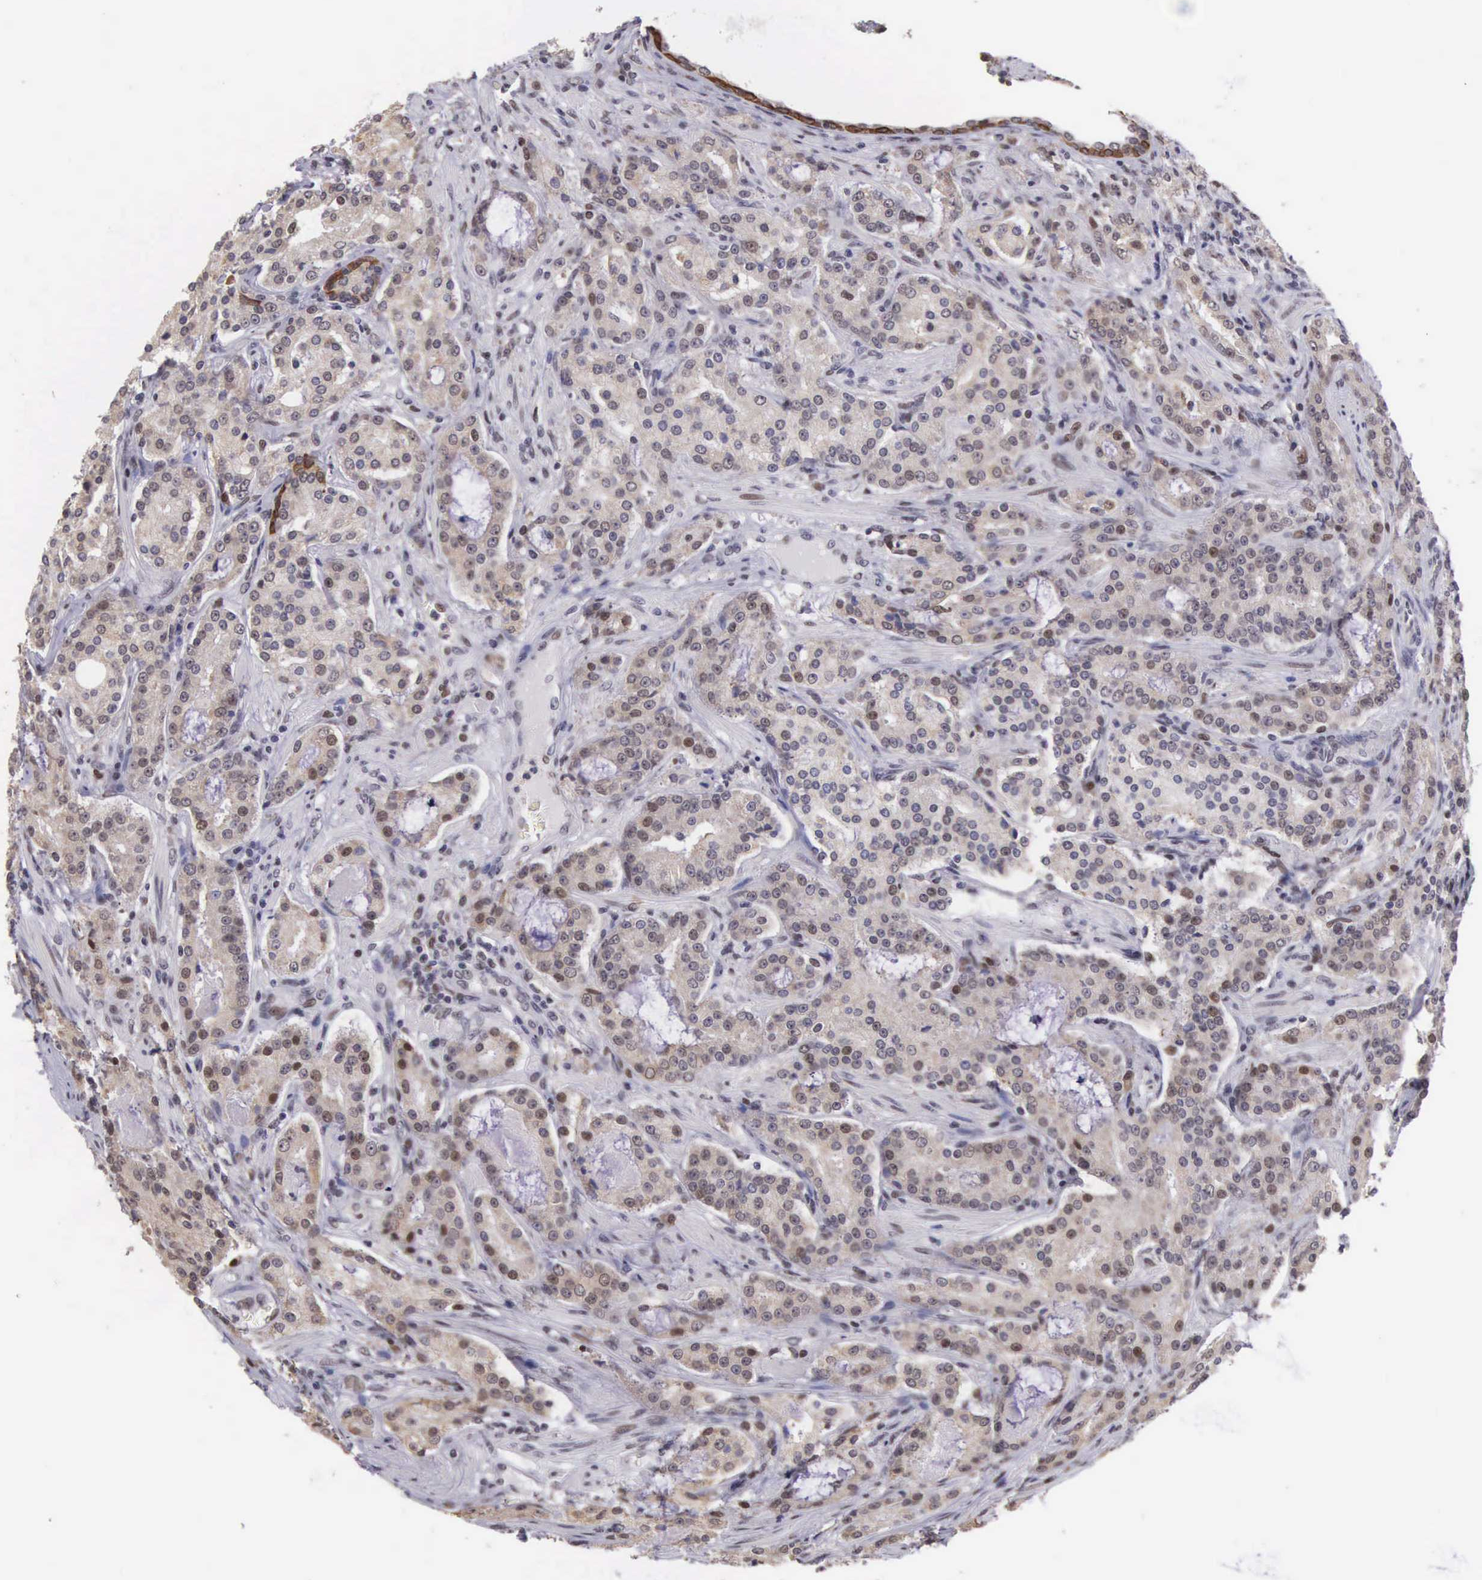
{"staining": {"intensity": "weak", "quantity": "25%-75%", "location": "cytoplasmic/membranous,nuclear"}, "tissue": "prostate cancer", "cell_type": "Tumor cells", "image_type": "cancer", "snomed": [{"axis": "morphology", "description": "Adenocarcinoma, Medium grade"}, {"axis": "topography", "description": "Prostate"}], "caption": "This is an image of immunohistochemistry staining of prostate adenocarcinoma (medium-grade), which shows weak expression in the cytoplasmic/membranous and nuclear of tumor cells.", "gene": "SLC25A21", "patient": {"sex": "male", "age": 72}}